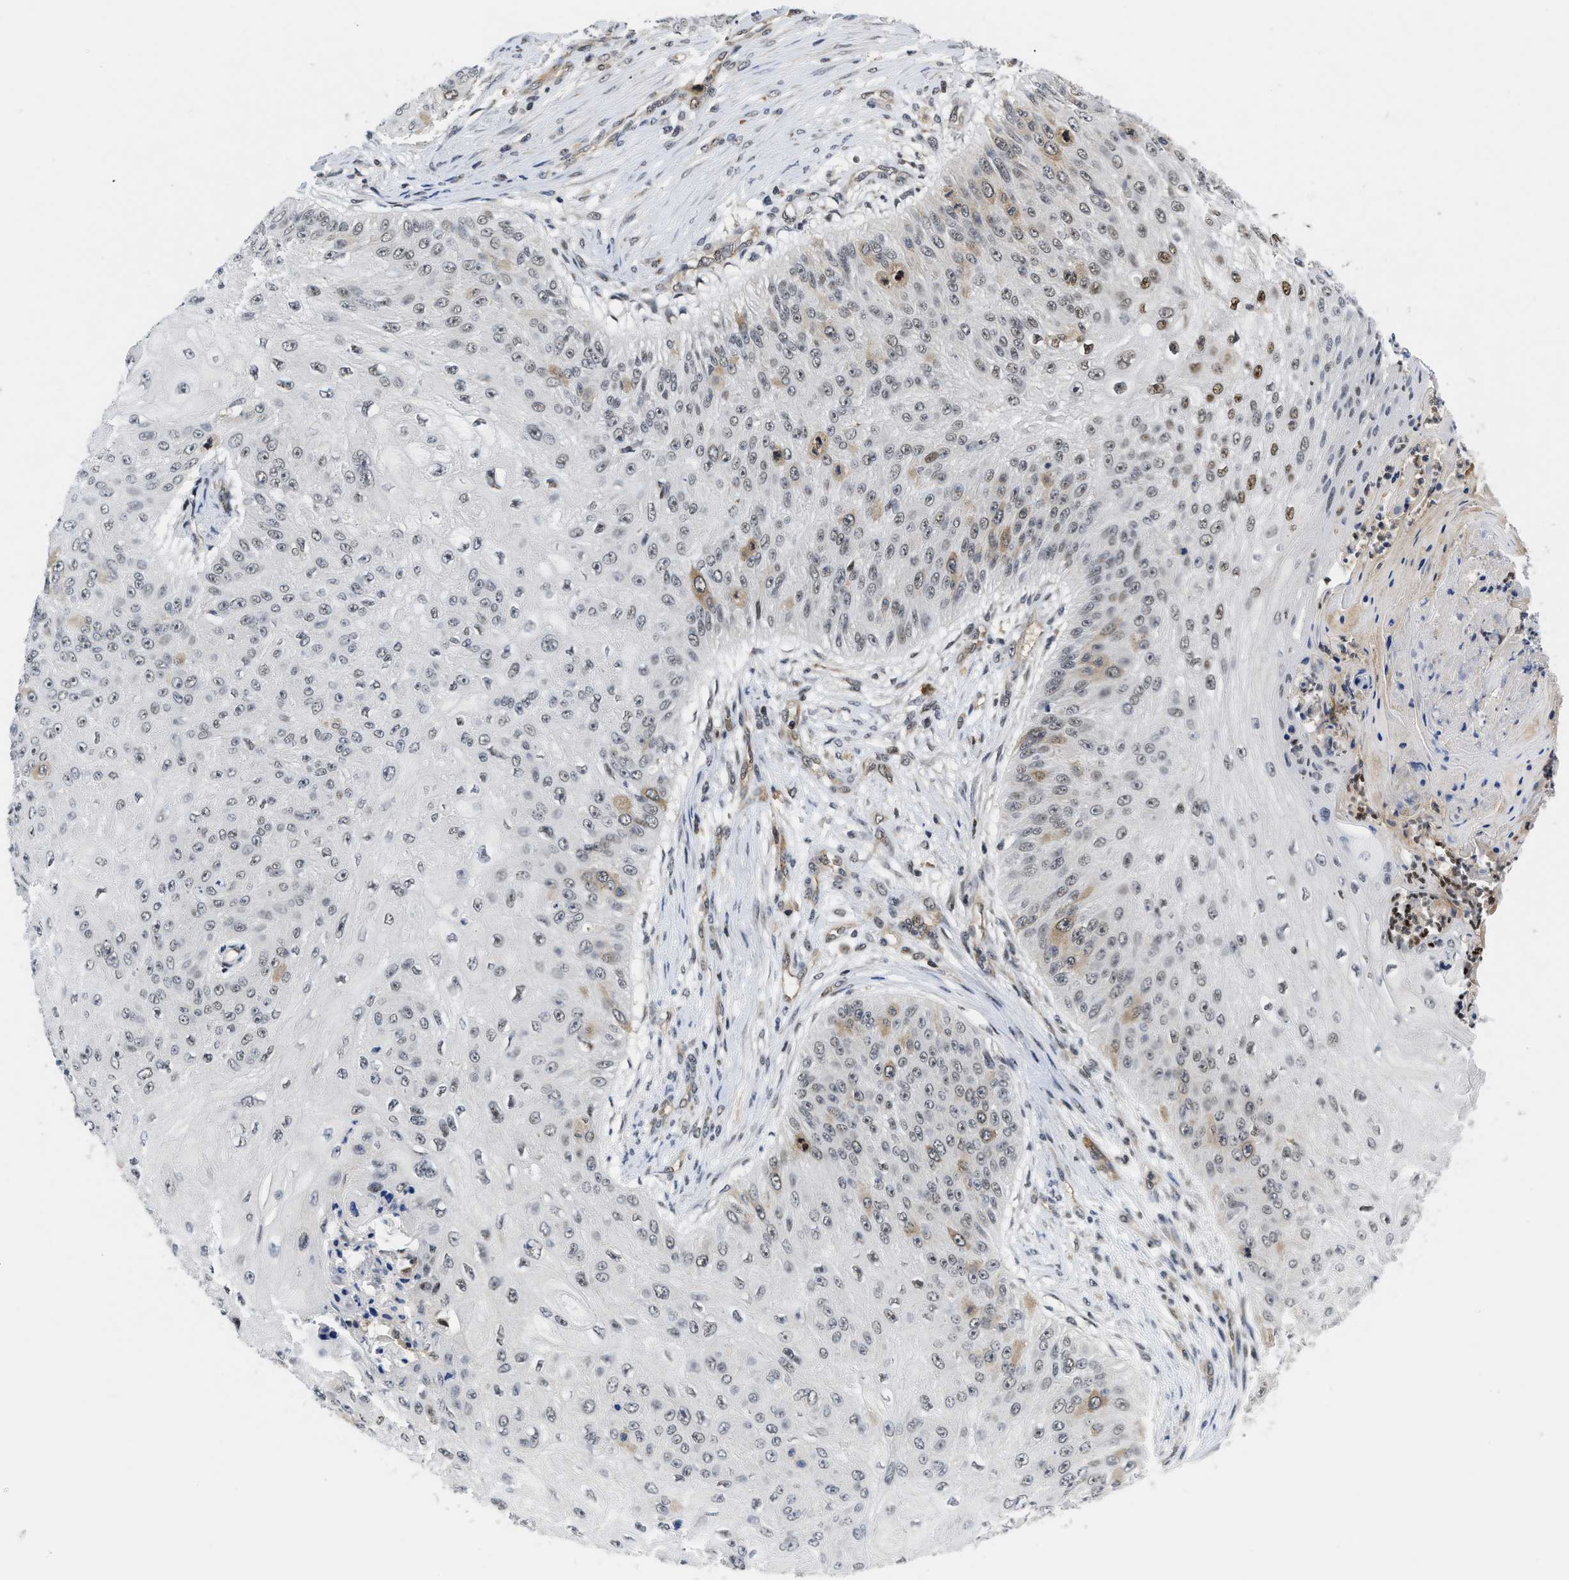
{"staining": {"intensity": "moderate", "quantity": "25%-75%", "location": "cytoplasmic/membranous,nuclear"}, "tissue": "skin cancer", "cell_type": "Tumor cells", "image_type": "cancer", "snomed": [{"axis": "morphology", "description": "Squamous cell carcinoma, NOS"}, {"axis": "topography", "description": "Skin"}], "caption": "Human skin cancer (squamous cell carcinoma) stained with a brown dye shows moderate cytoplasmic/membranous and nuclear positive expression in about 25%-75% of tumor cells.", "gene": "HIF1A", "patient": {"sex": "female", "age": 80}}